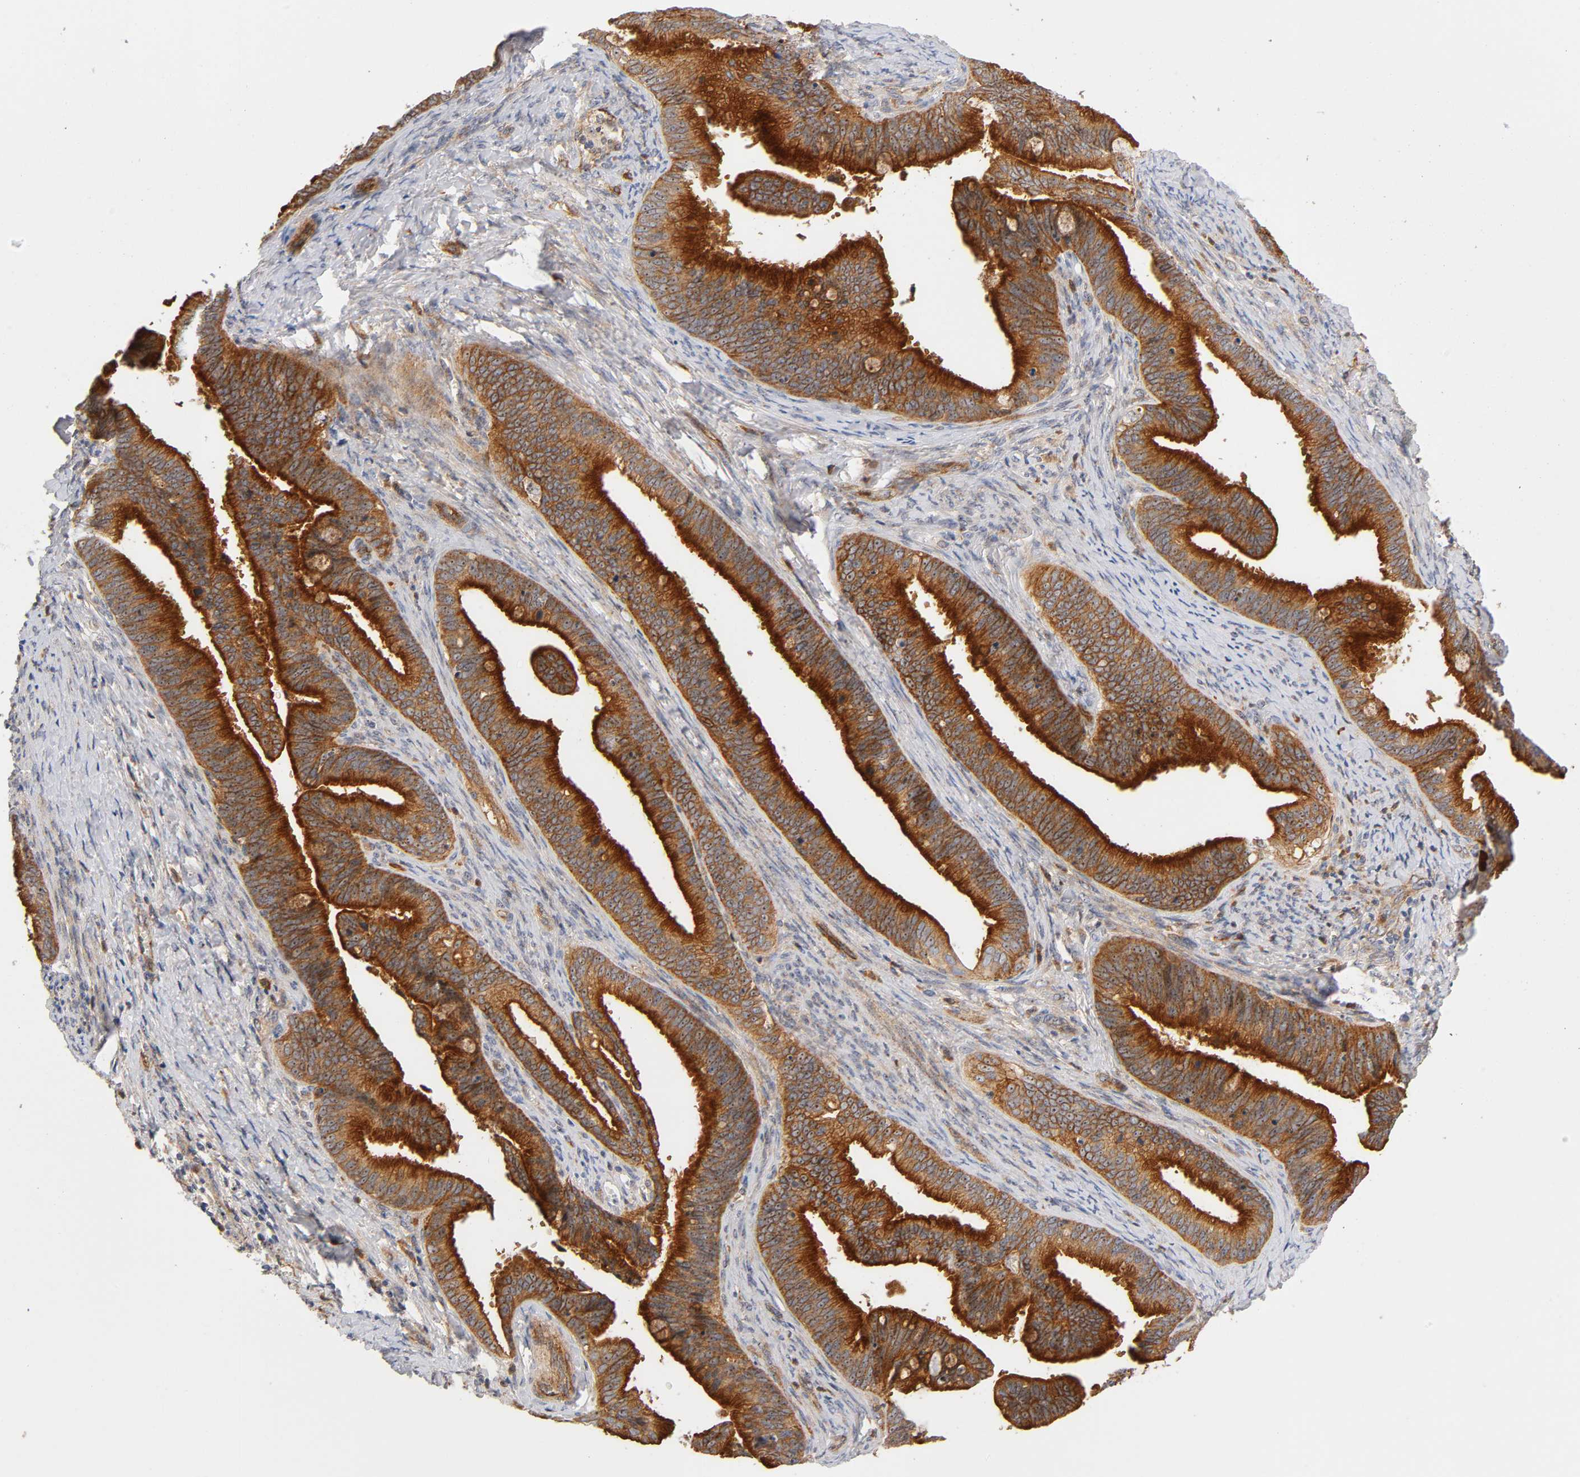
{"staining": {"intensity": "strong", "quantity": ">75%", "location": "cytoplasmic/membranous,nuclear"}, "tissue": "cervical cancer", "cell_type": "Tumor cells", "image_type": "cancer", "snomed": [{"axis": "morphology", "description": "Adenocarcinoma, NOS"}, {"axis": "topography", "description": "Cervix"}], "caption": "Human cervical adenocarcinoma stained with a protein marker exhibits strong staining in tumor cells.", "gene": "PLD1", "patient": {"sex": "female", "age": 47}}